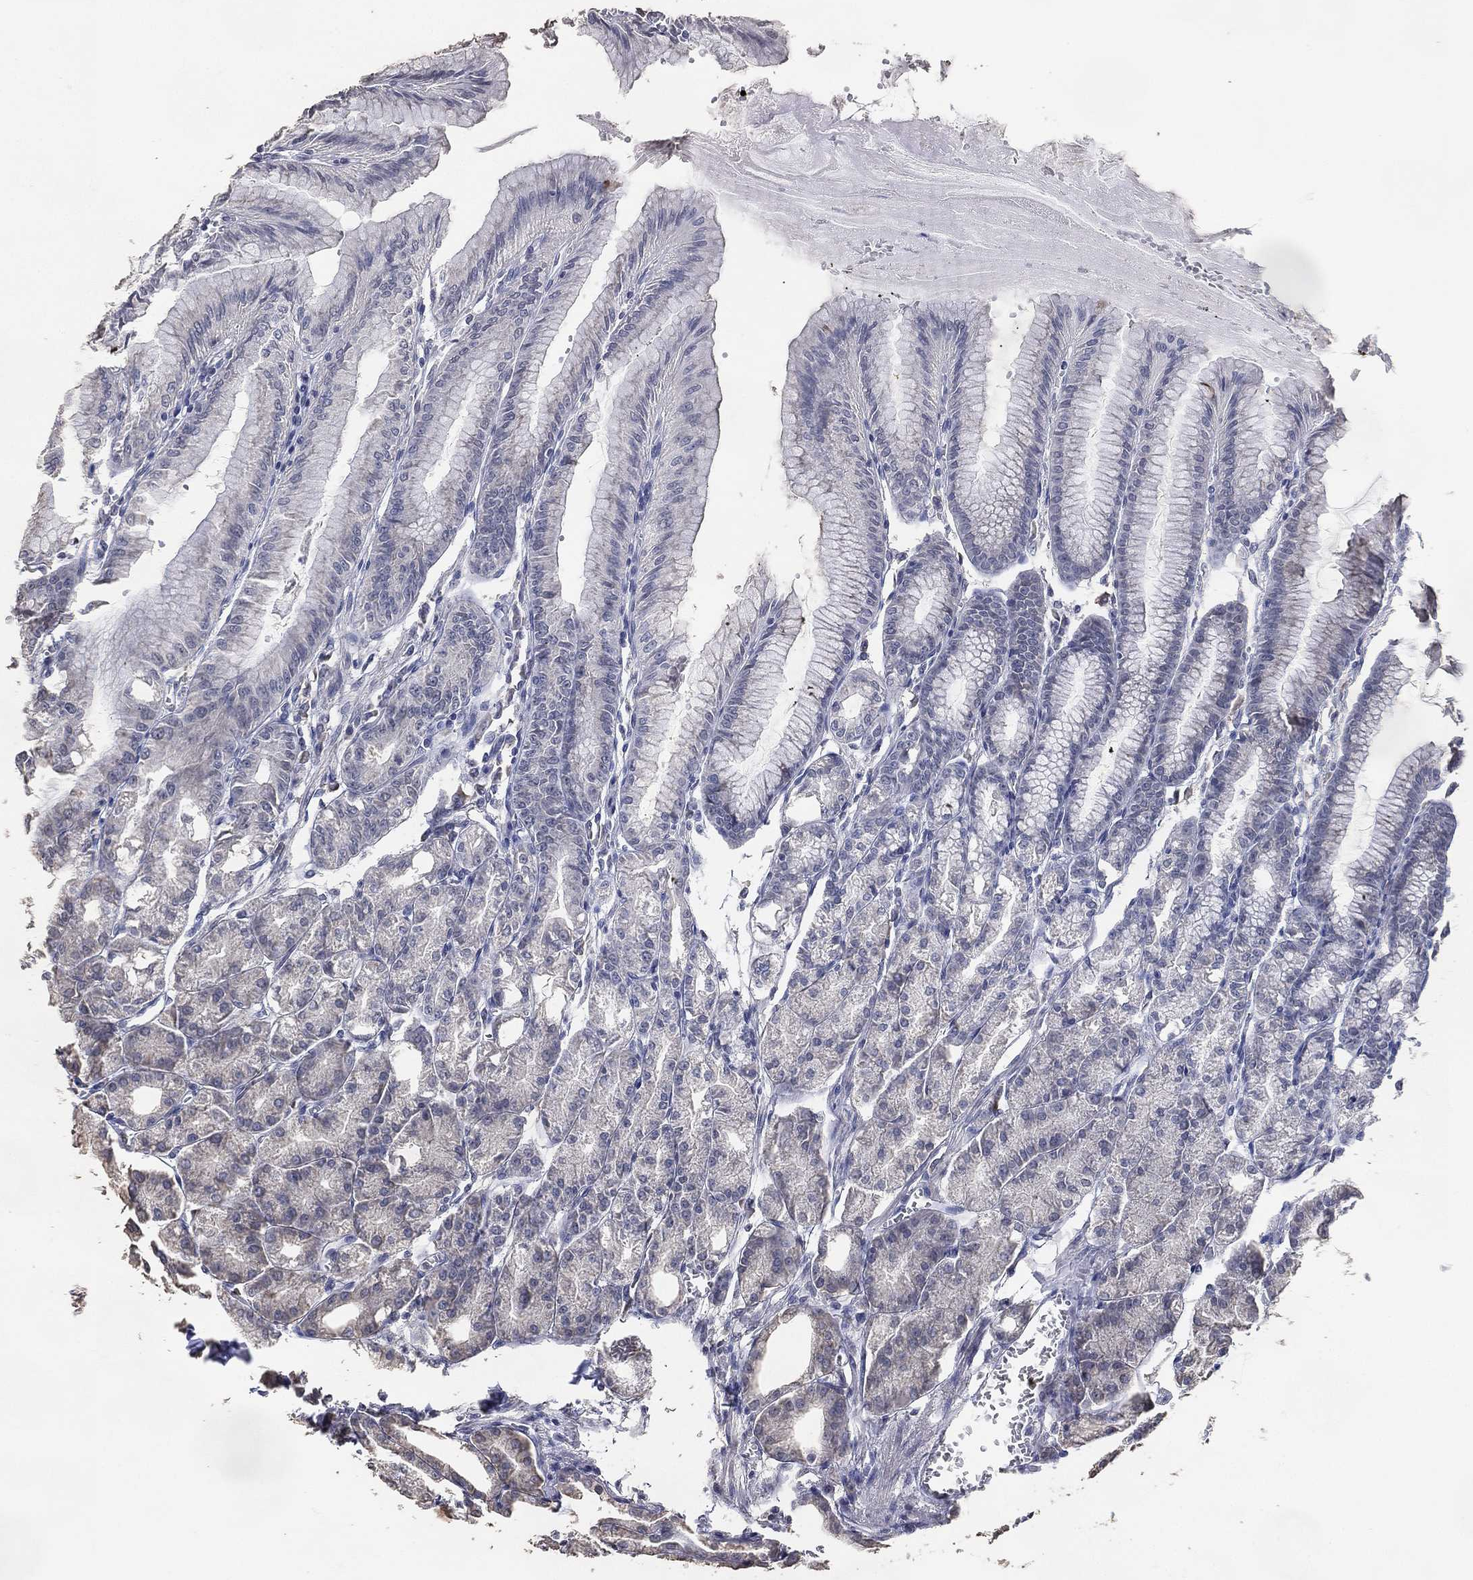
{"staining": {"intensity": "negative", "quantity": "none", "location": "none"}, "tissue": "stomach", "cell_type": "Glandular cells", "image_type": "normal", "snomed": [{"axis": "morphology", "description": "Normal tissue, NOS"}, {"axis": "topography", "description": "Stomach, lower"}], "caption": "Immunohistochemistry (IHC) of benign human stomach demonstrates no positivity in glandular cells.", "gene": "DSG1", "patient": {"sex": "male", "age": 71}}